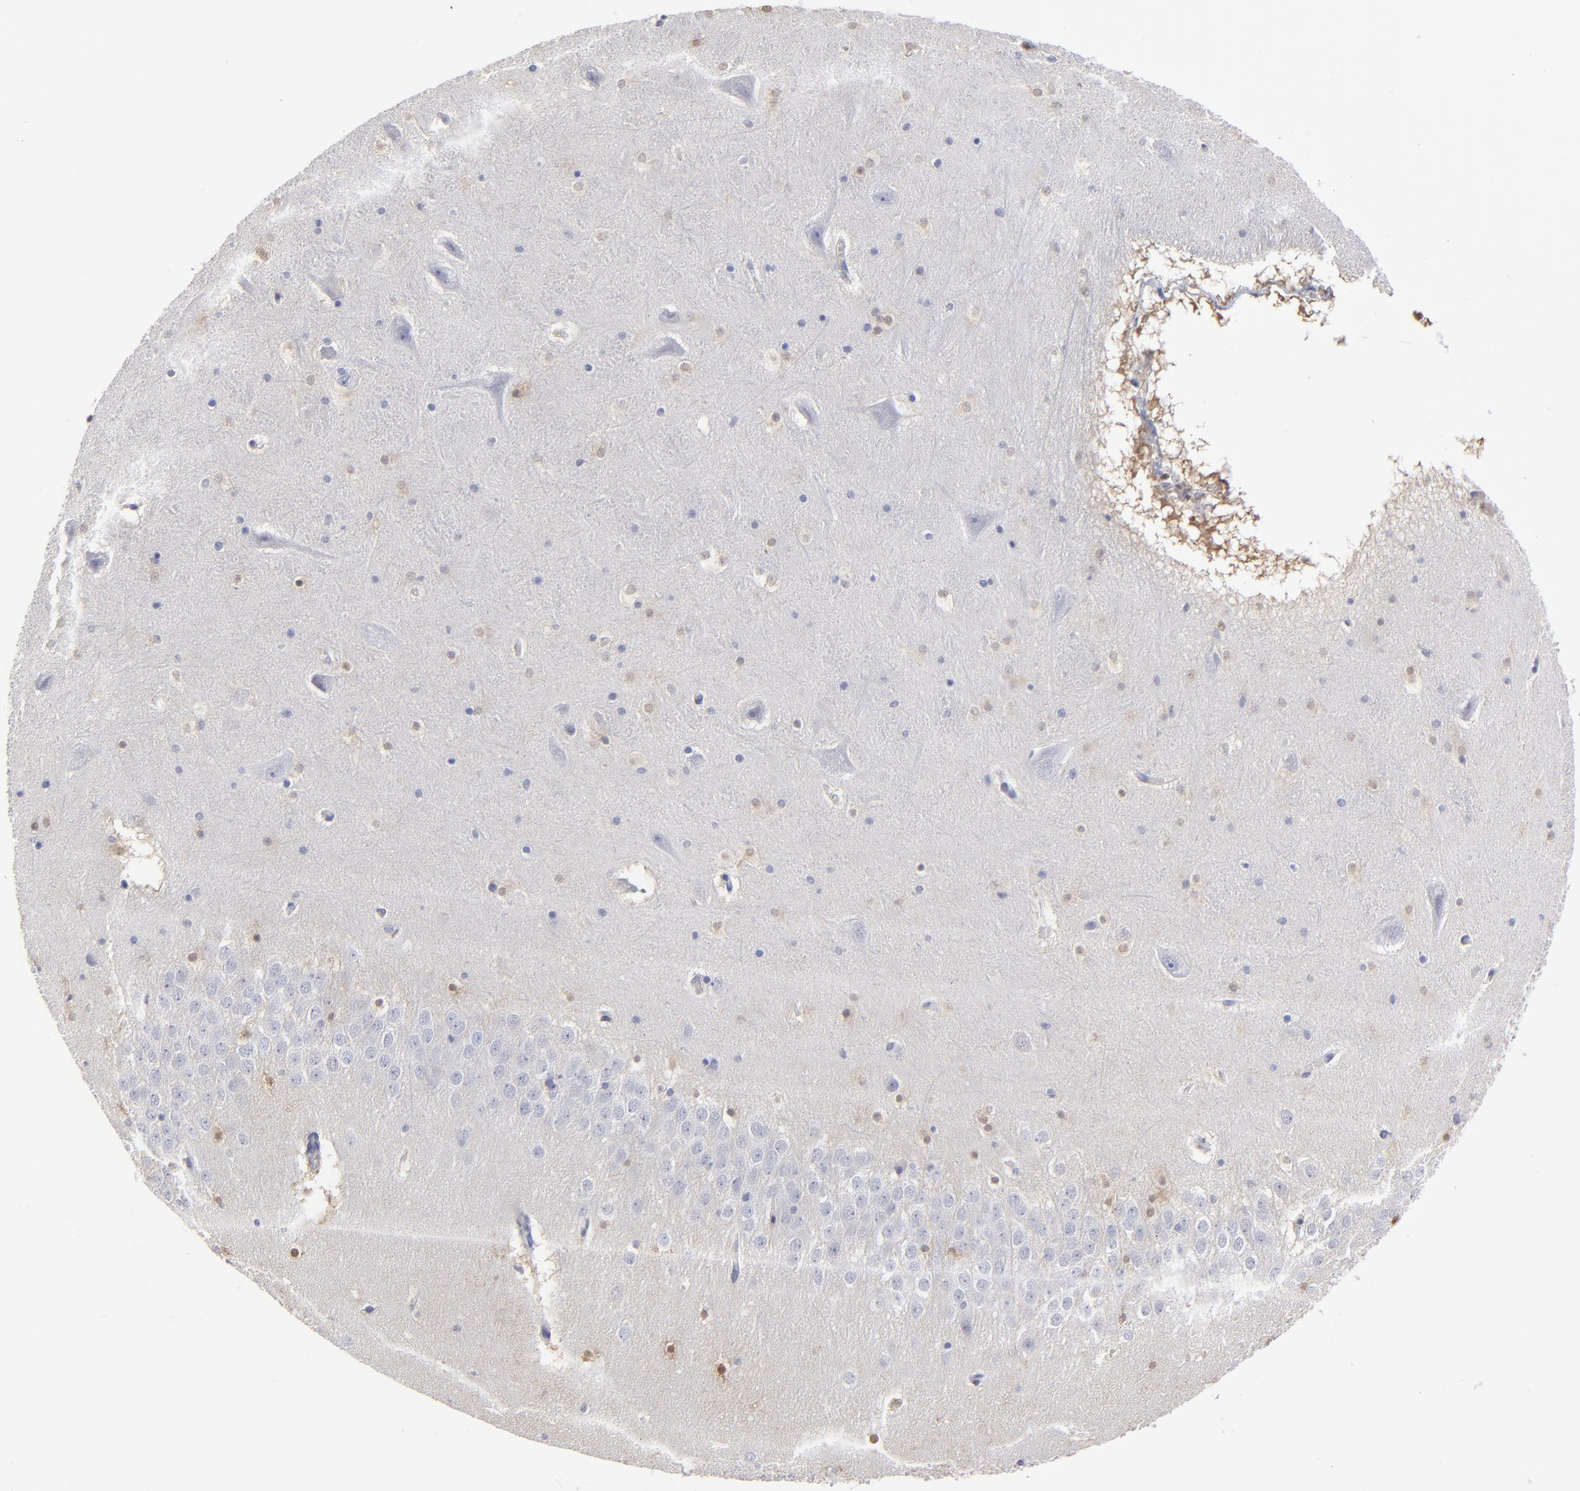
{"staining": {"intensity": "negative", "quantity": "none", "location": "none"}, "tissue": "hippocampus", "cell_type": "Glial cells", "image_type": "normal", "snomed": [{"axis": "morphology", "description": "Normal tissue, NOS"}, {"axis": "topography", "description": "Hippocampus"}], "caption": "DAB immunohistochemical staining of unremarkable human hippocampus reveals no significant expression in glial cells.", "gene": "CASP3", "patient": {"sex": "male", "age": 45}}